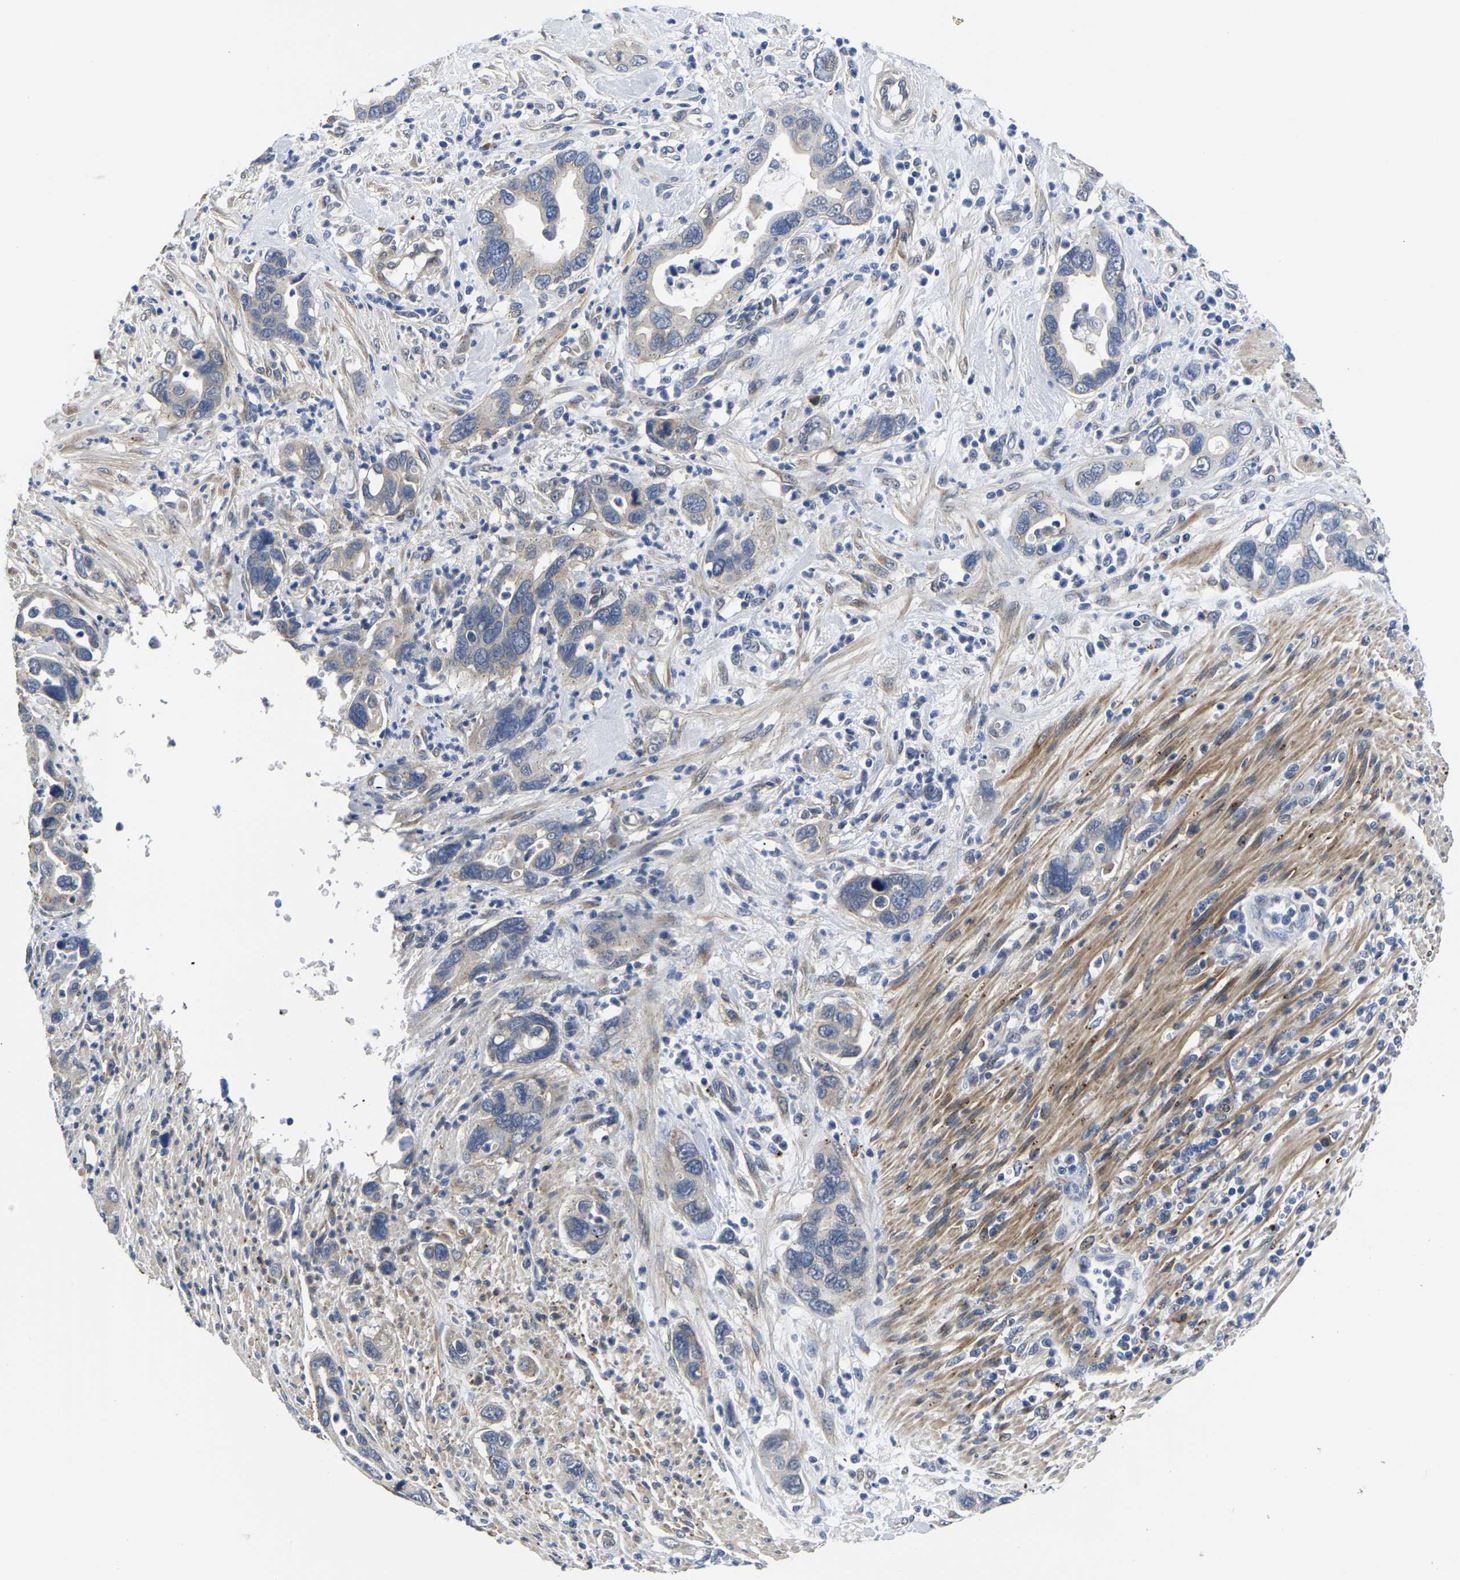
{"staining": {"intensity": "negative", "quantity": "none", "location": "none"}, "tissue": "pancreatic cancer", "cell_type": "Tumor cells", "image_type": "cancer", "snomed": [{"axis": "morphology", "description": "Adenocarcinoma, NOS"}, {"axis": "topography", "description": "Pancreas"}], "caption": "Photomicrograph shows no significant protein positivity in tumor cells of pancreatic cancer (adenocarcinoma).", "gene": "PDLIM7", "patient": {"sex": "female", "age": 70}}